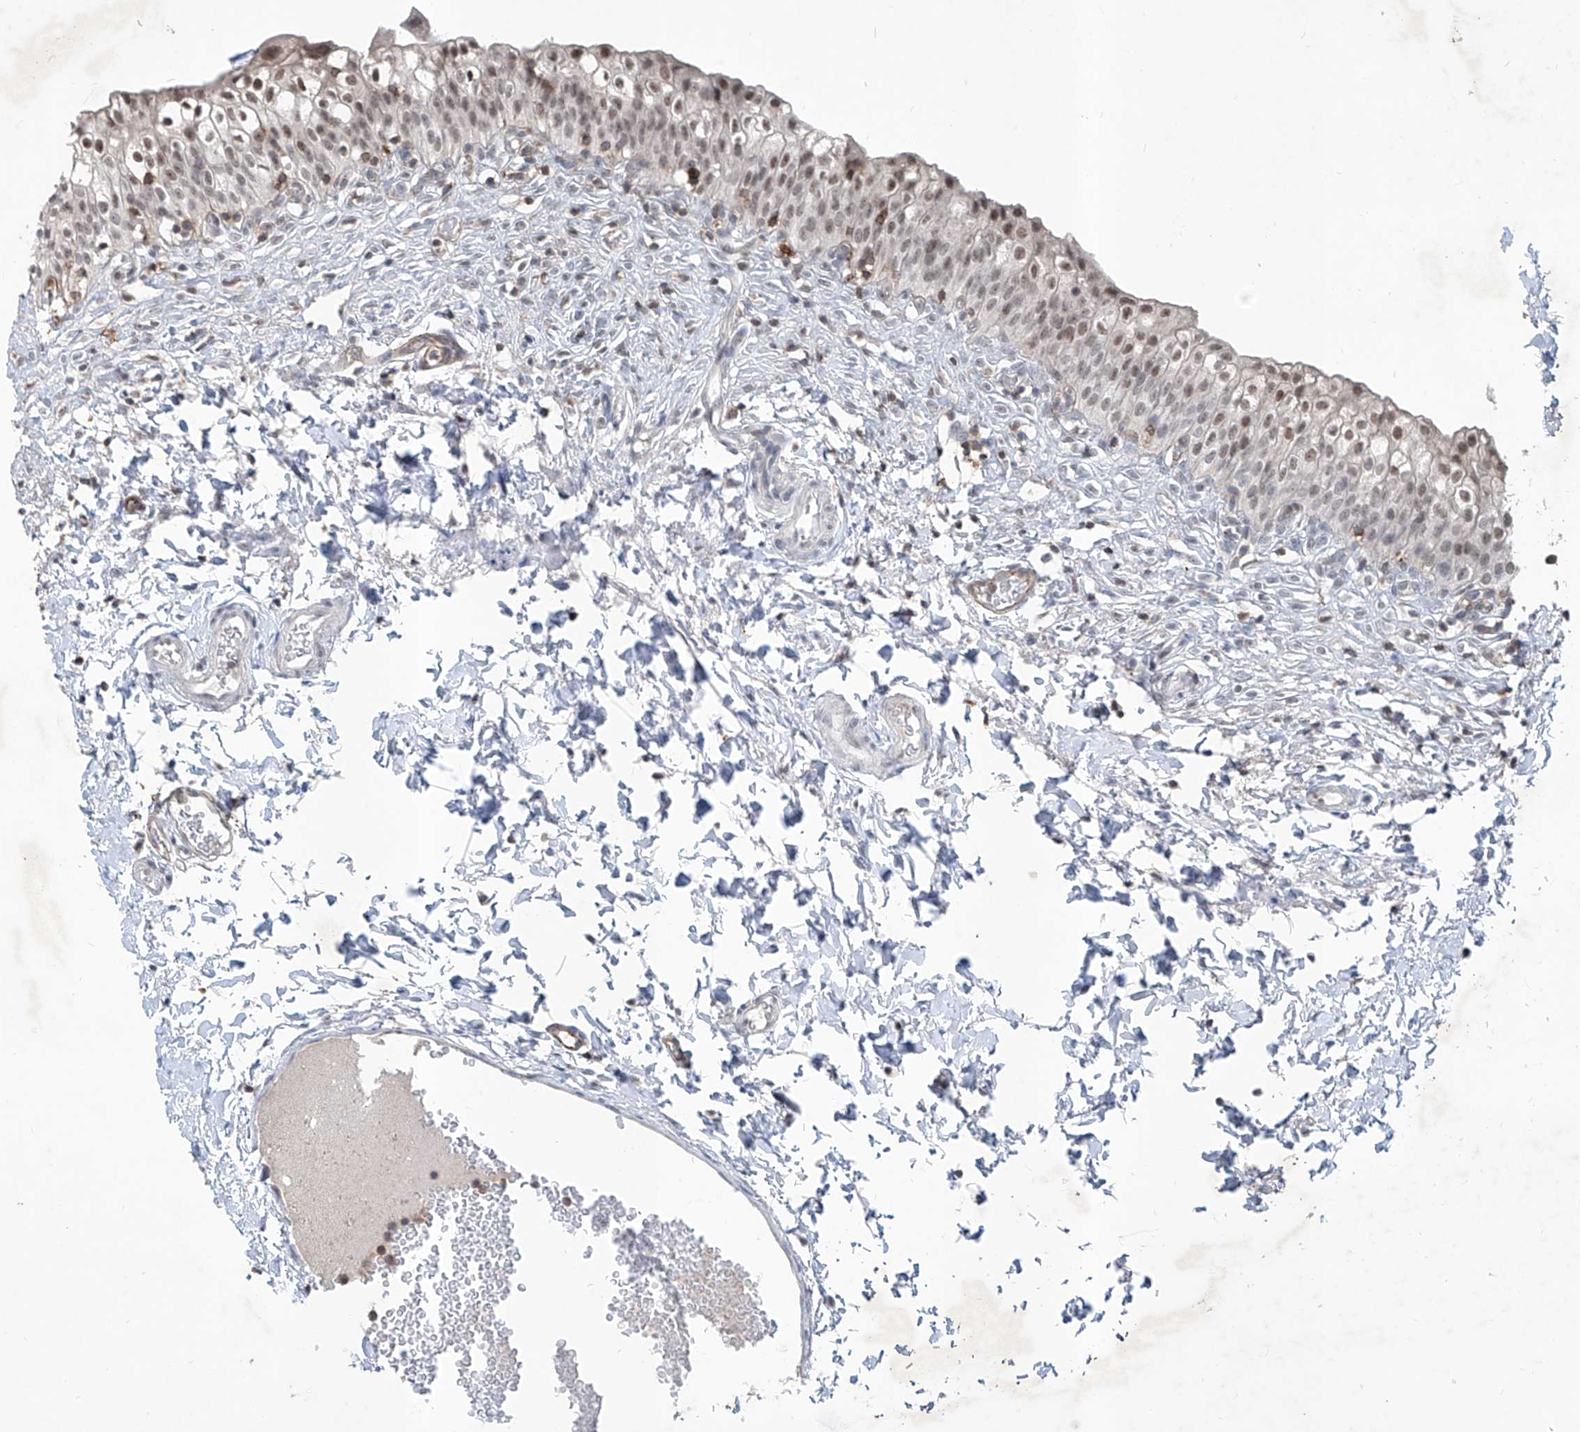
{"staining": {"intensity": "moderate", "quantity": ">75%", "location": "nuclear"}, "tissue": "urinary bladder", "cell_type": "Urothelial cells", "image_type": "normal", "snomed": [{"axis": "morphology", "description": "Normal tissue, NOS"}, {"axis": "topography", "description": "Urinary bladder"}], "caption": "Brown immunohistochemical staining in normal urinary bladder shows moderate nuclear staining in about >75% of urothelial cells. (DAB = brown stain, brightfield microscopy at high magnification).", "gene": "ZBTB48", "patient": {"sex": "male", "age": 55}}